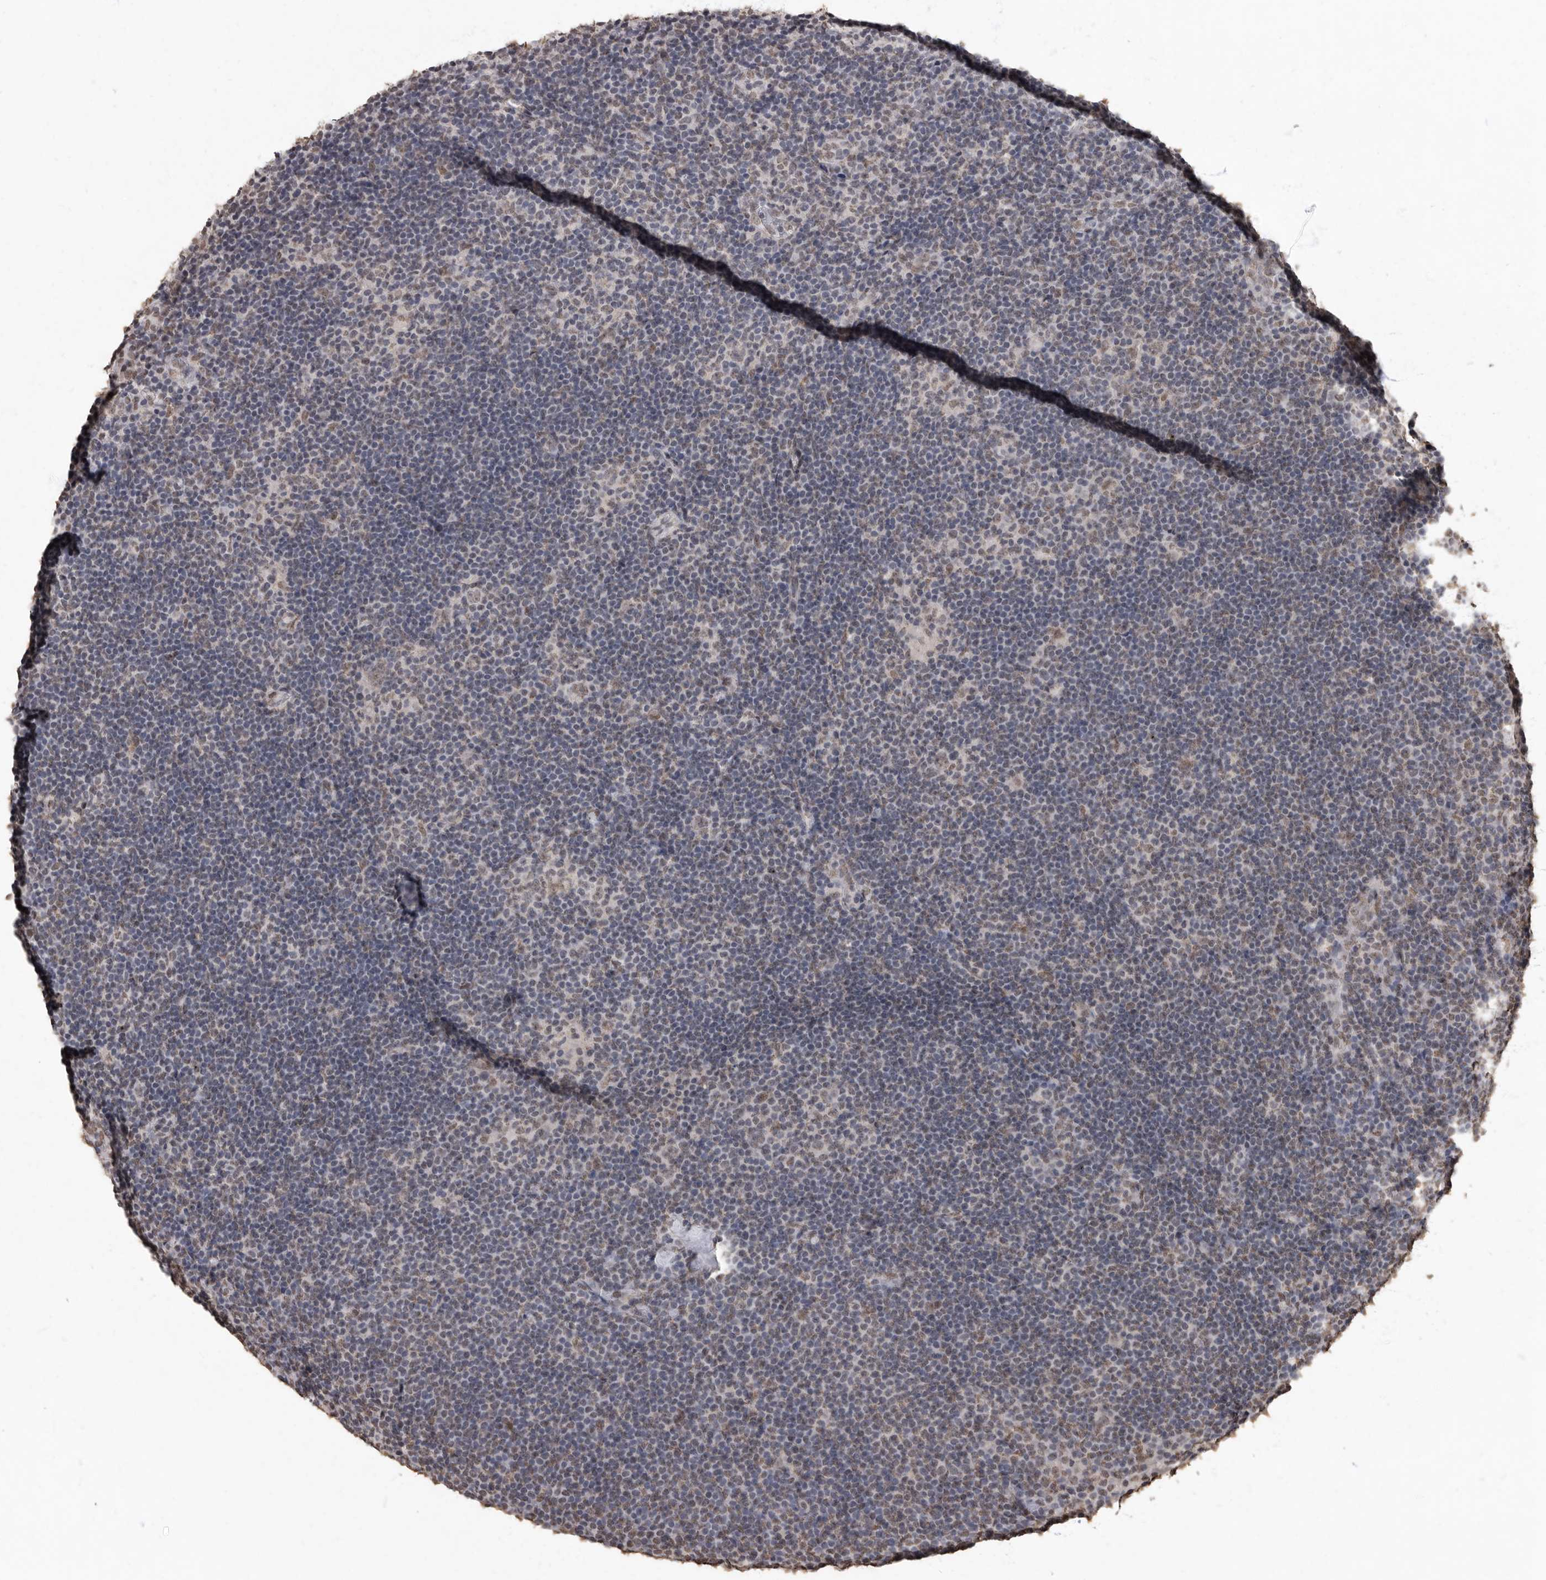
{"staining": {"intensity": "weak", "quantity": ">75%", "location": "nuclear"}, "tissue": "lymphoma", "cell_type": "Tumor cells", "image_type": "cancer", "snomed": [{"axis": "morphology", "description": "Hodgkin's disease, NOS"}, {"axis": "topography", "description": "Lymph node"}], "caption": "Lymphoma stained with immunohistochemistry (IHC) exhibits weak nuclear positivity in about >75% of tumor cells. The staining was performed using DAB (3,3'-diaminobenzidine), with brown indicating positive protein expression. Nuclei are stained blue with hematoxylin.", "gene": "NBL1", "patient": {"sex": "female", "age": 57}}